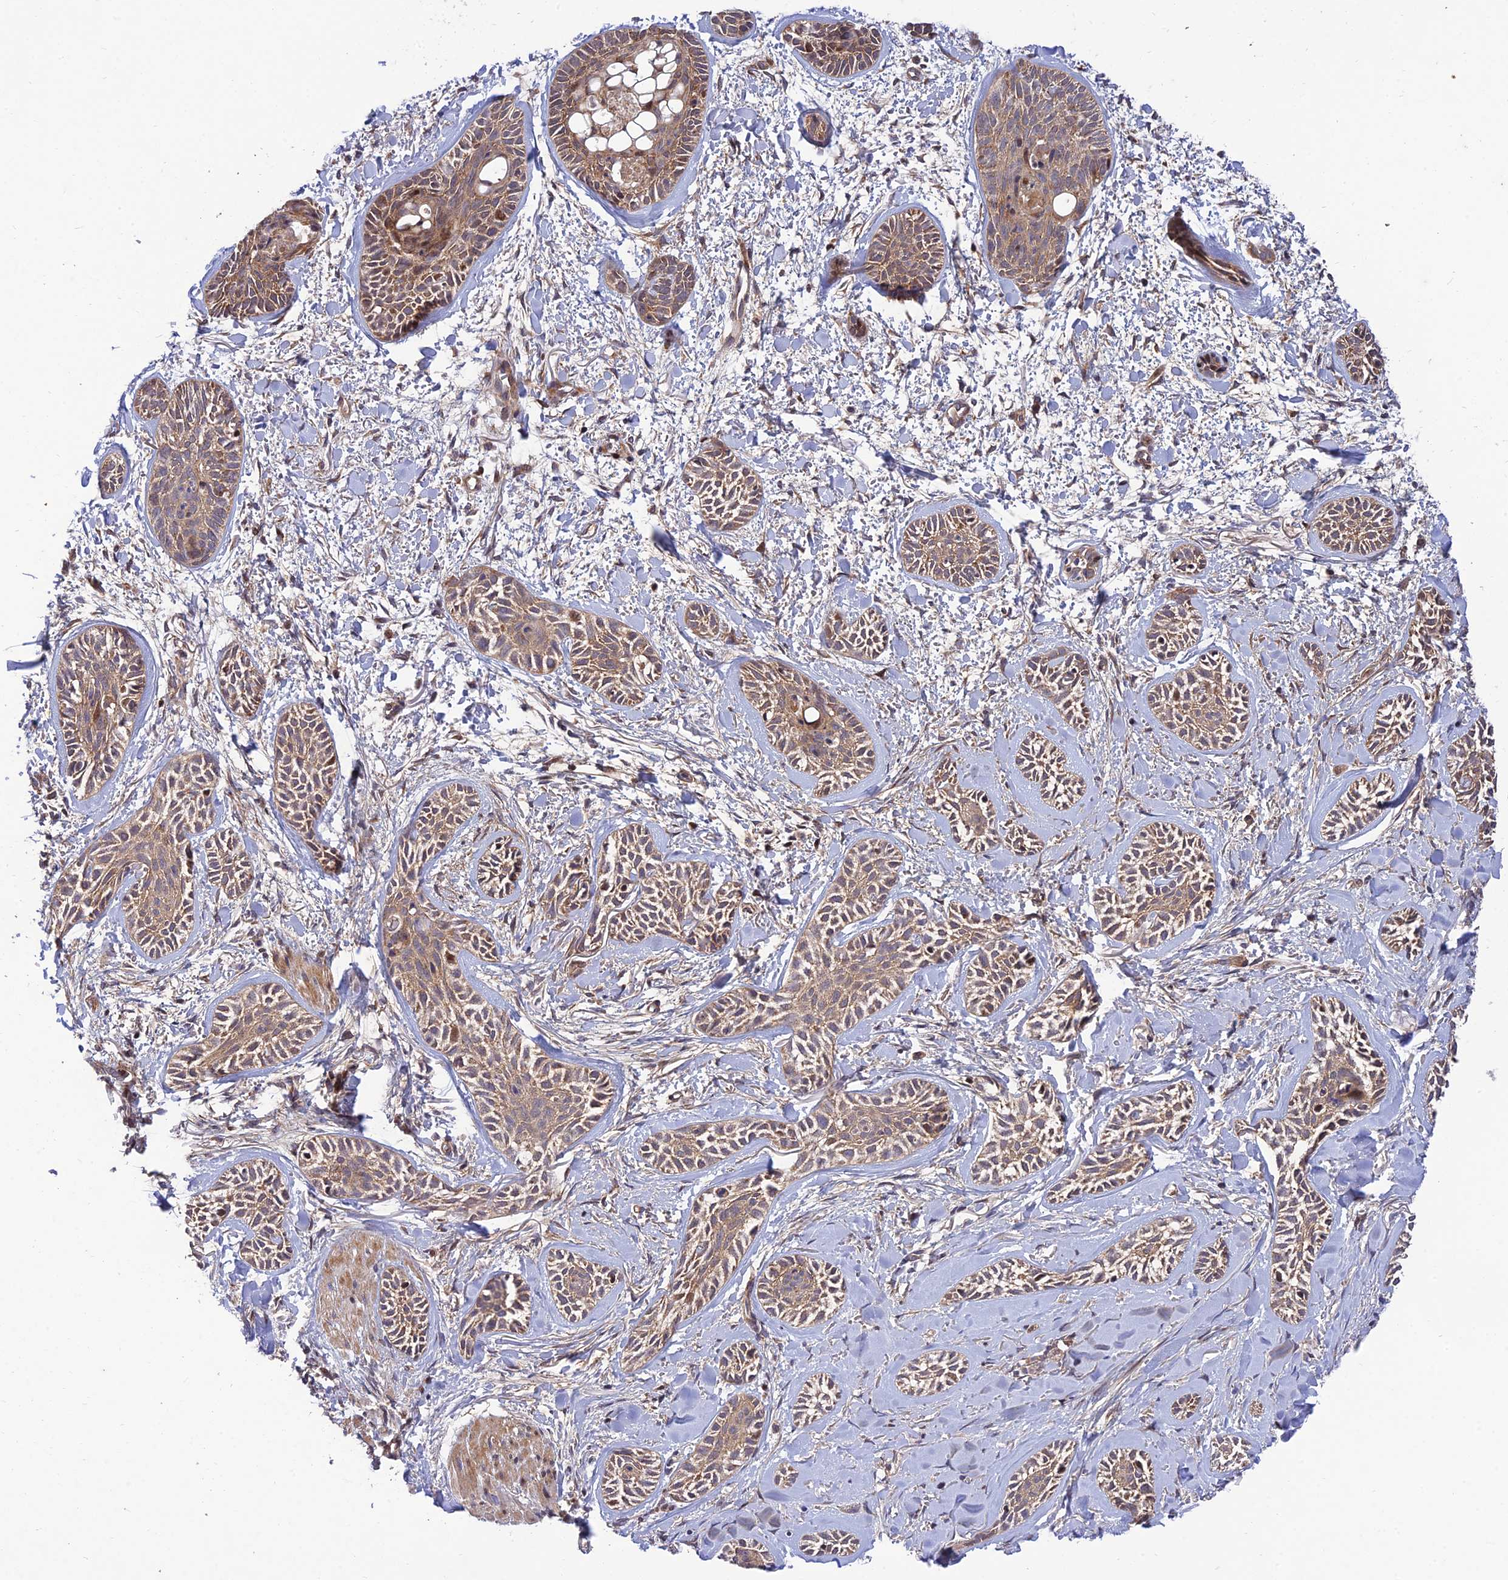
{"staining": {"intensity": "moderate", "quantity": ">75%", "location": "cytoplasmic/membranous"}, "tissue": "skin cancer", "cell_type": "Tumor cells", "image_type": "cancer", "snomed": [{"axis": "morphology", "description": "Basal cell carcinoma"}, {"axis": "topography", "description": "Skin"}], "caption": "Tumor cells demonstrate medium levels of moderate cytoplasmic/membranous expression in about >75% of cells in skin cancer (basal cell carcinoma).", "gene": "PLEKHG2", "patient": {"sex": "female", "age": 59}}